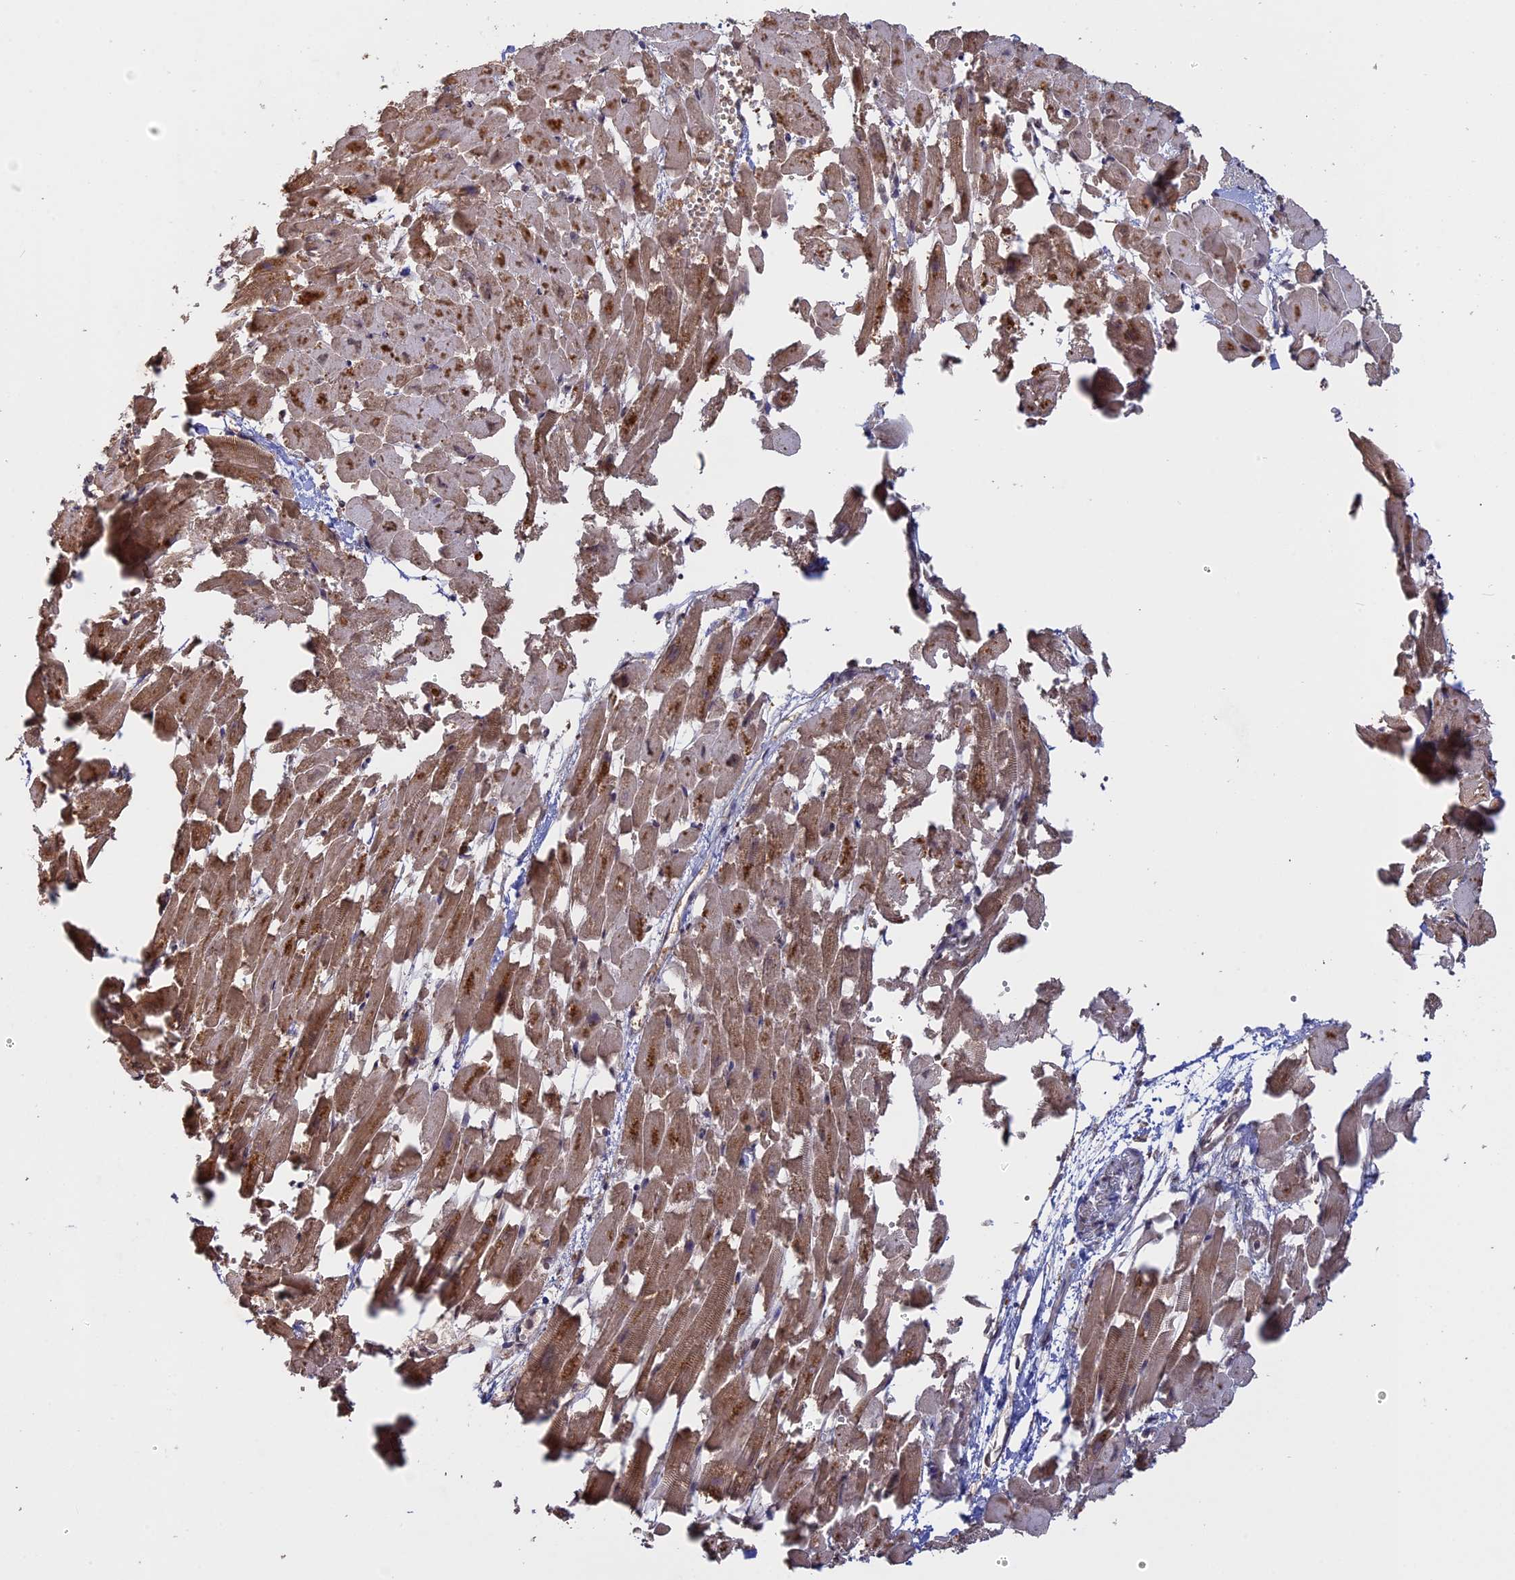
{"staining": {"intensity": "moderate", "quantity": ">75%", "location": "cytoplasmic/membranous"}, "tissue": "heart muscle", "cell_type": "Cardiomyocytes", "image_type": "normal", "snomed": [{"axis": "morphology", "description": "Normal tissue, NOS"}, {"axis": "topography", "description": "Heart"}], "caption": "Immunohistochemical staining of unremarkable human heart muscle exhibits moderate cytoplasmic/membranous protein expression in approximately >75% of cardiomyocytes. (DAB IHC with brightfield microscopy, high magnification).", "gene": "FAM210B", "patient": {"sex": "female", "age": 64}}